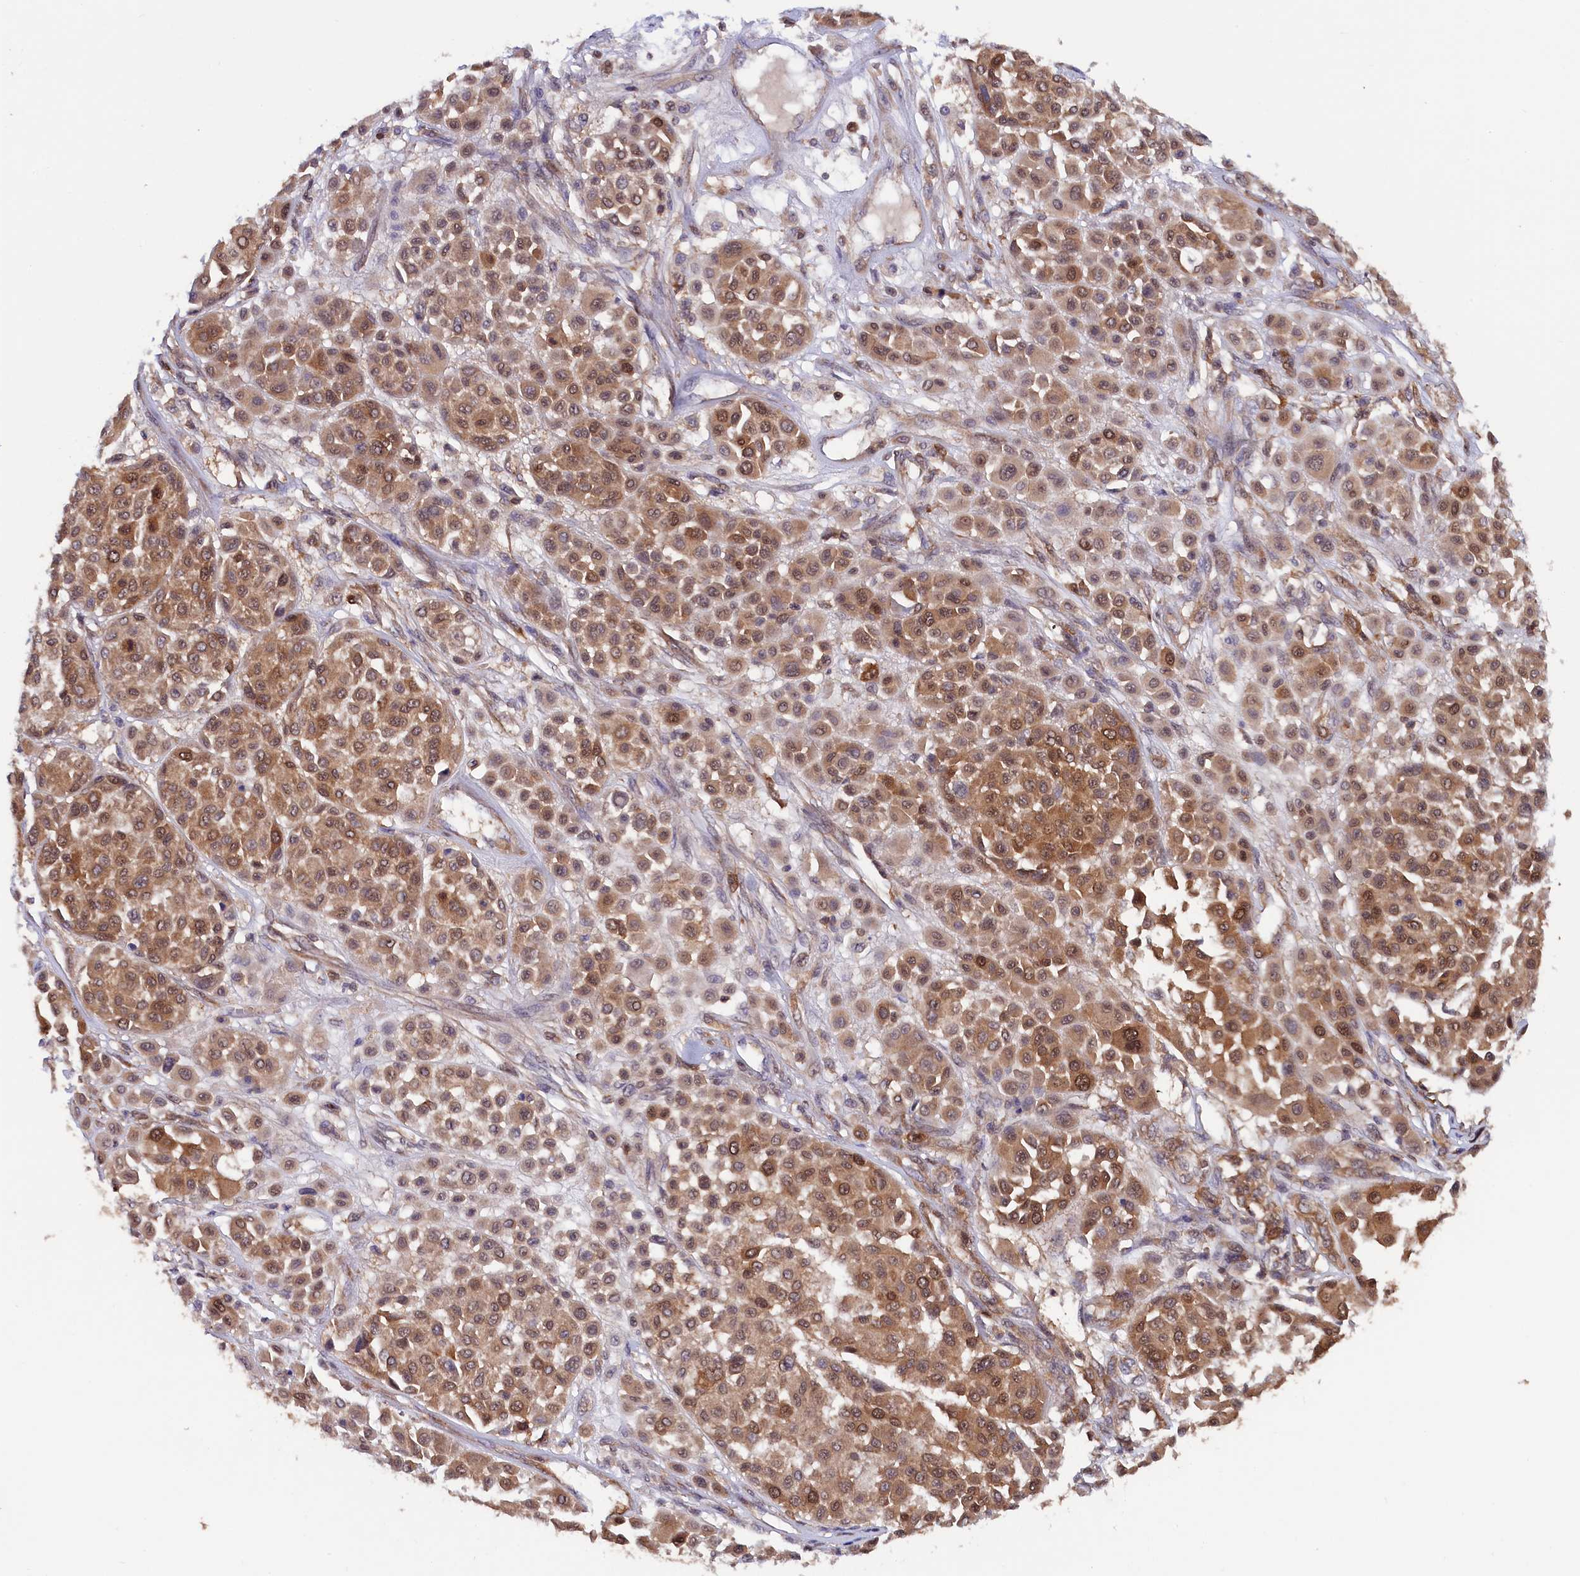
{"staining": {"intensity": "moderate", "quantity": ">75%", "location": "cytoplasmic/membranous,nuclear"}, "tissue": "melanoma", "cell_type": "Tumor cells", "image_type": "cancer", "snomed": [{"axis": "morphology", "description": "Malignant melanoma, Metastatic site"}, {"axis": "topography", "description": "Soft tissue"}], "caption": "An image showing moderate cytoplasmic/membranous and nuclear expression in approximately >75% of tumor cells in melanoma, as visualized by brown immunohistochemical staining.", "gene": "JPT2", "patient": {"sex": "male", "age": 41}}